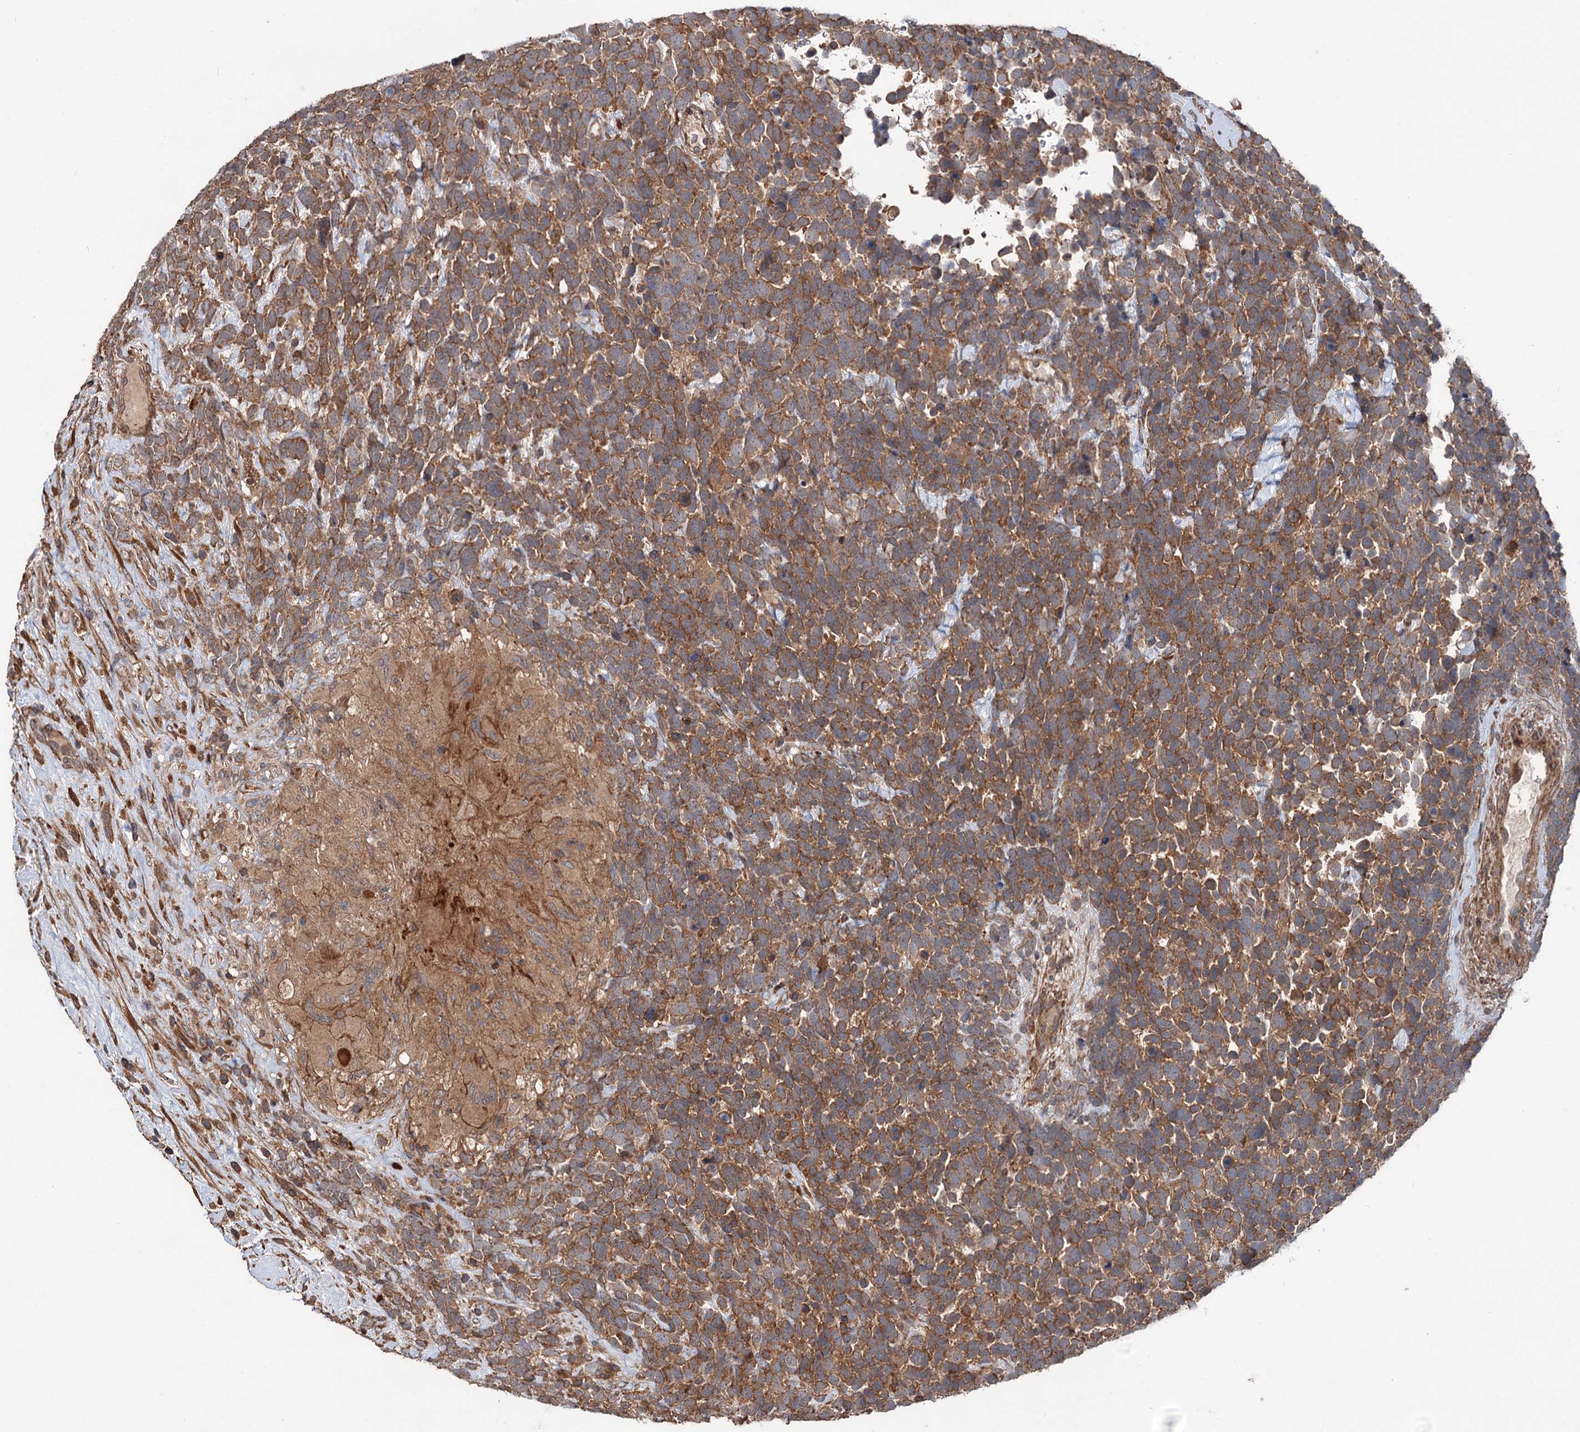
{"staining": {"intensity": "moderate", "quantity": ">75%", "location": "cytoplasmic/membranous"}, "tissue": "urothelial cancer", "cell_type": "Tumor cells", "image_type": "cancer", "snomed": [{"axis": "morphology", "description": "Urothelial carcinoma, High grade"}, {"axis": "topography", "description": "Urinary bladder"}], "caption": "The micrograph demonstrates immunohistochemical staining of urothelial carcinoma (high-grade). There is moderate cytoplasmic/membranous staining is seen in about >75% of tumor cells. Nuclei are stained in blue.", "gene": "GRIP1", "patient": {"sex": "female", "age": 82}}